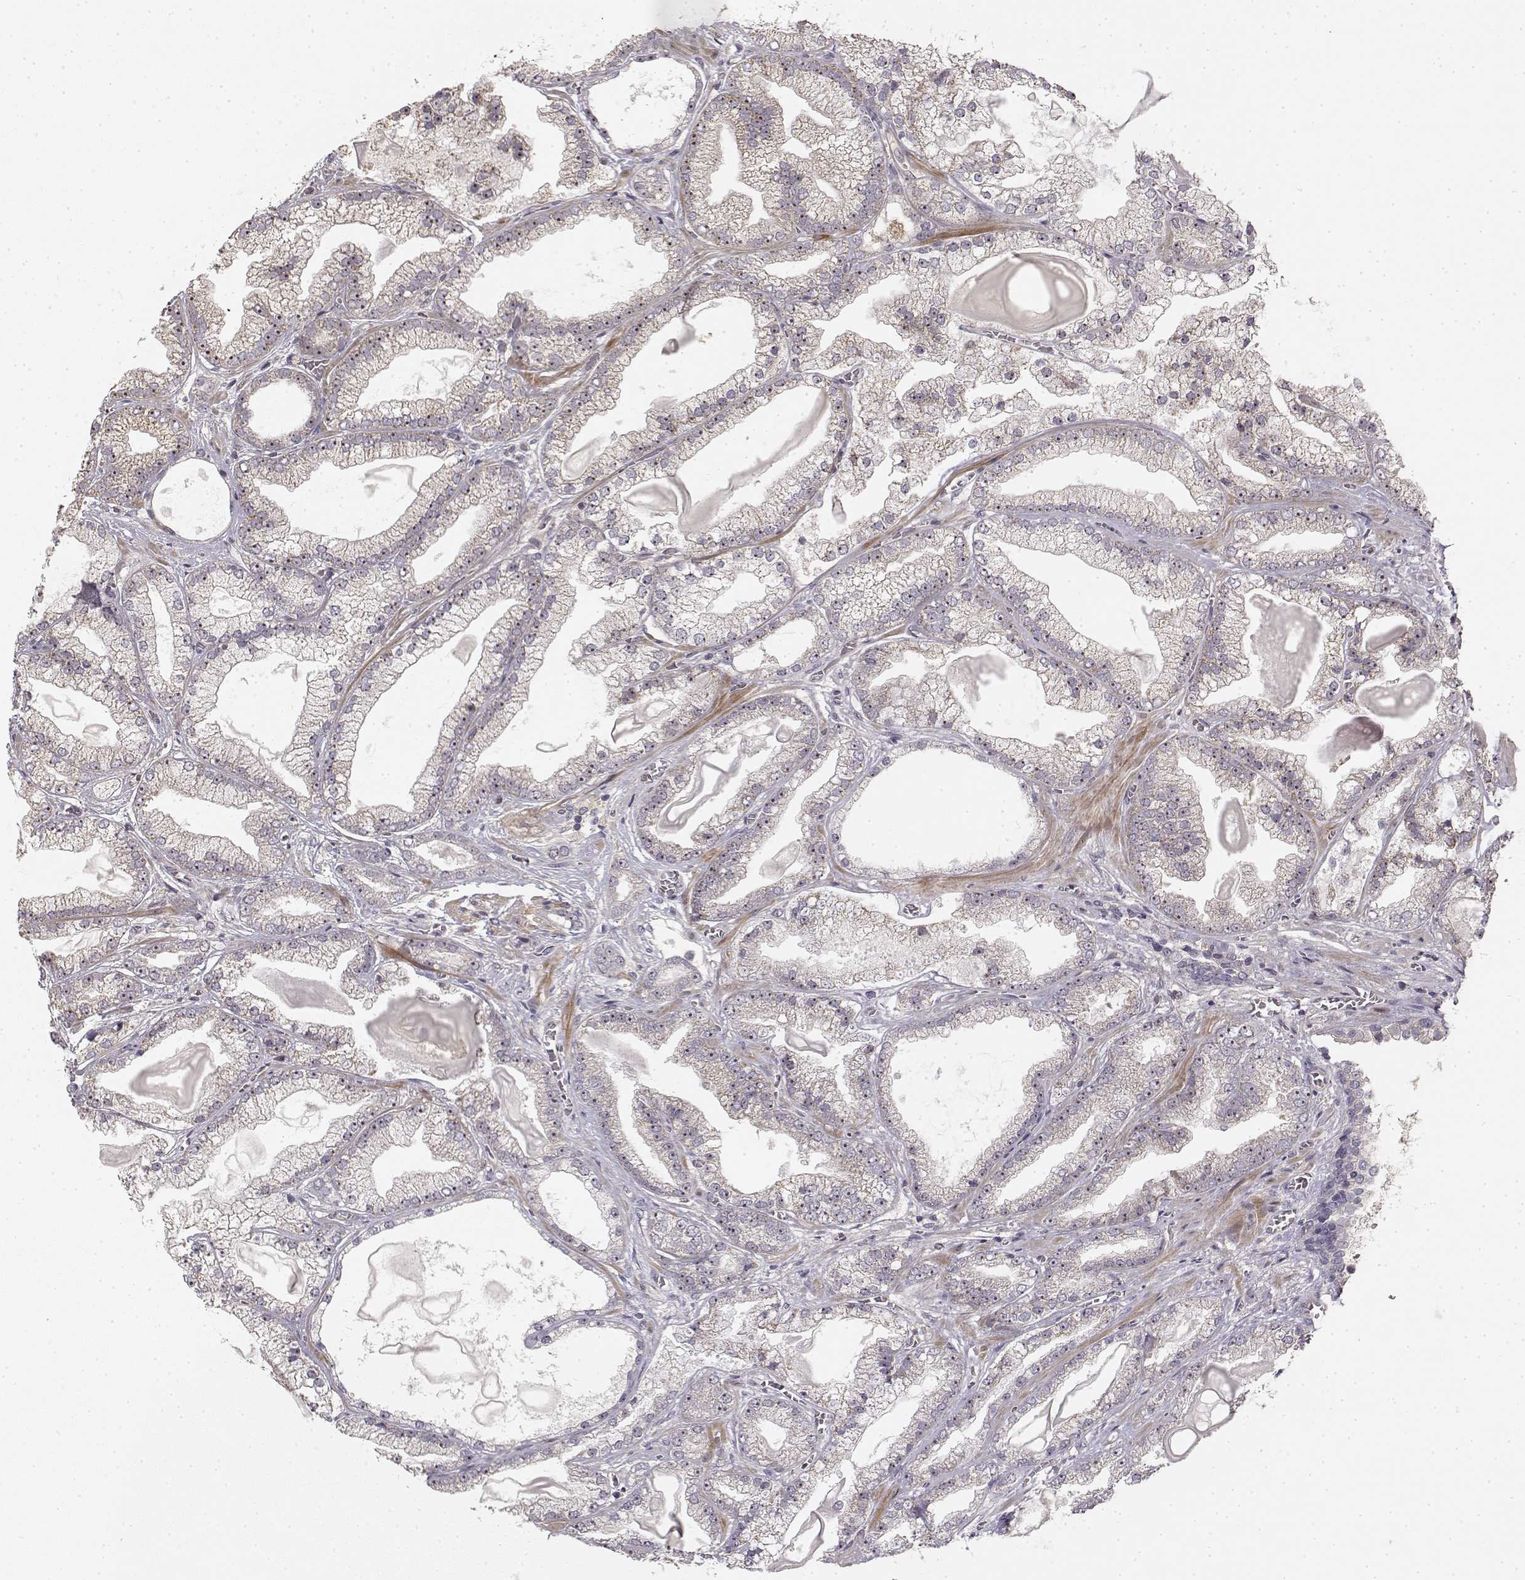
{"staining": {"intensity": "weak", "quantity": ">75%", "location": "cytoplasmic/membranous,nuclear"}, "tissue": "prostate cancer", "cell_type": "Tumor cells", "image_type": "cancer", "snomed": [{"axis": "morphology", "description": "Adenocarcinoma, Low grade"}, {"axis": "topography", "description": "Prostate"}], "caption": "Immunohistochemistry (IHC) image of neoplastic tissue: human prostate low-grade adenocarcinoma stained using immunohistochemistry (IHC) exhibits low levels of weak protein expression localized specifically in the cytoplasmic/membranous and nuclear of tumor cells, appearing as a cytoplasmic/membranous and nuclear brown color.", "gene": "MED12L", "patient": {"sex": "male", "age": 57}}